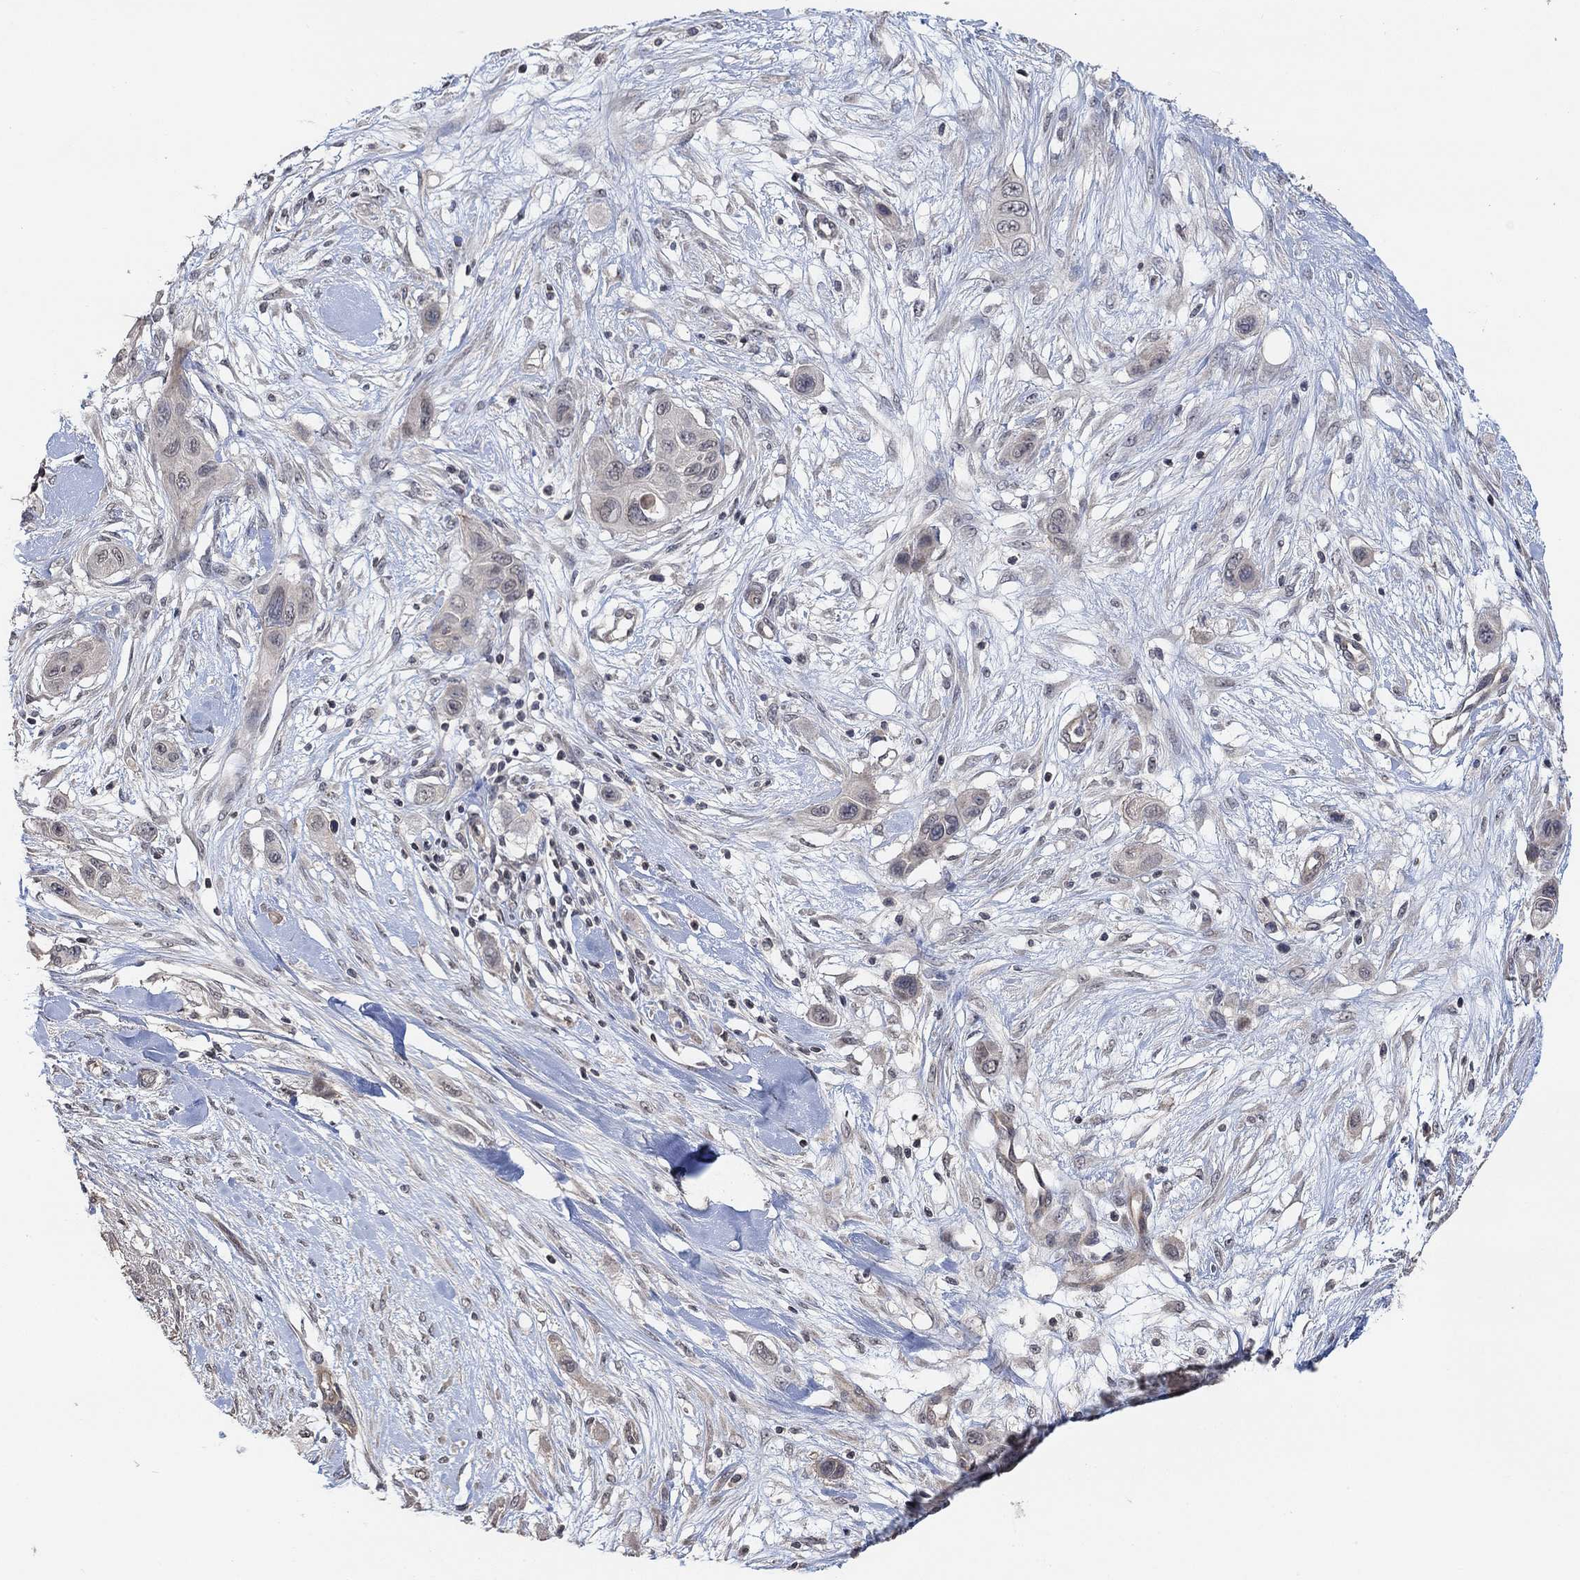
{"staining": {"intensity": "negative", "quantity": "none", "location": "none"}, "tissue": "skin cancer", "cell_type": "Tumor cells", "image_type": "cancer", "snomed": [{"axis": "morphology", "description": "Squamous cell carcinoma, NOS"}, {"axis": "topography", "description": "Skin"}], "caption": "This histopathology image is of skin cancer stained with immunohistochemistry to label a protein in brown with the nuclei are counter-stained blue. There is no positivity in tumor cells.", "gene": "UNC5B", "patient": {"sex": "male", "age": 79}}